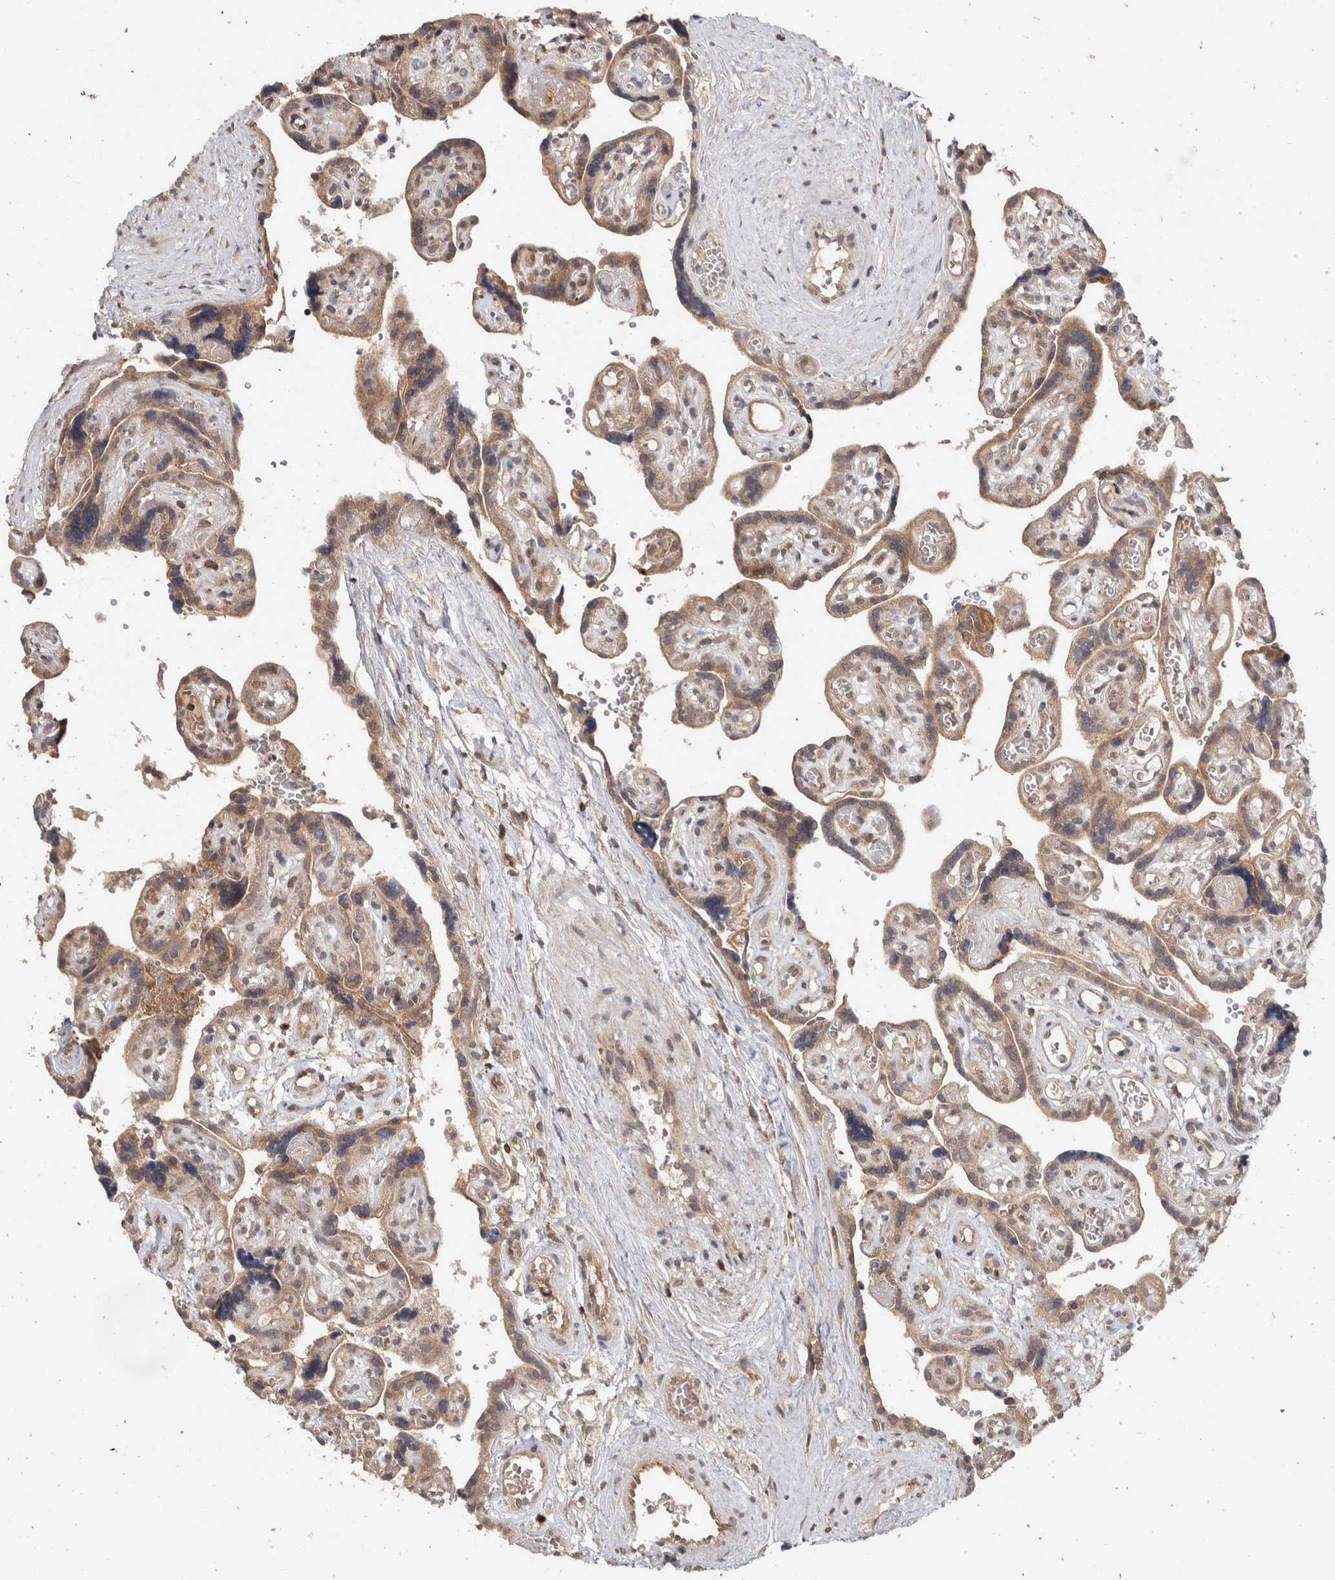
{"staining": {"intensity": "moderate", "quantity": ">75%", "location": "cytoplasmic/membranous"}, "tissue": "placenta", "cell_type": "Decidual cells", "image_type": "normal", "snomed": [{"axis": "morphology", "description": "Normal tissue, NOS"}, {"axis": "topography", "description": "Placenta"}], "caption": "Protein expression analysis of unremarkable placenta demonstrates moderate cytoplasmic/membranous staining in approximately >75% of decidual cells. (DAB IHC with brightfield microscopy, high magnification).", "gene": "HMOX2", "patient": {"sex": "female", "age": 30}}